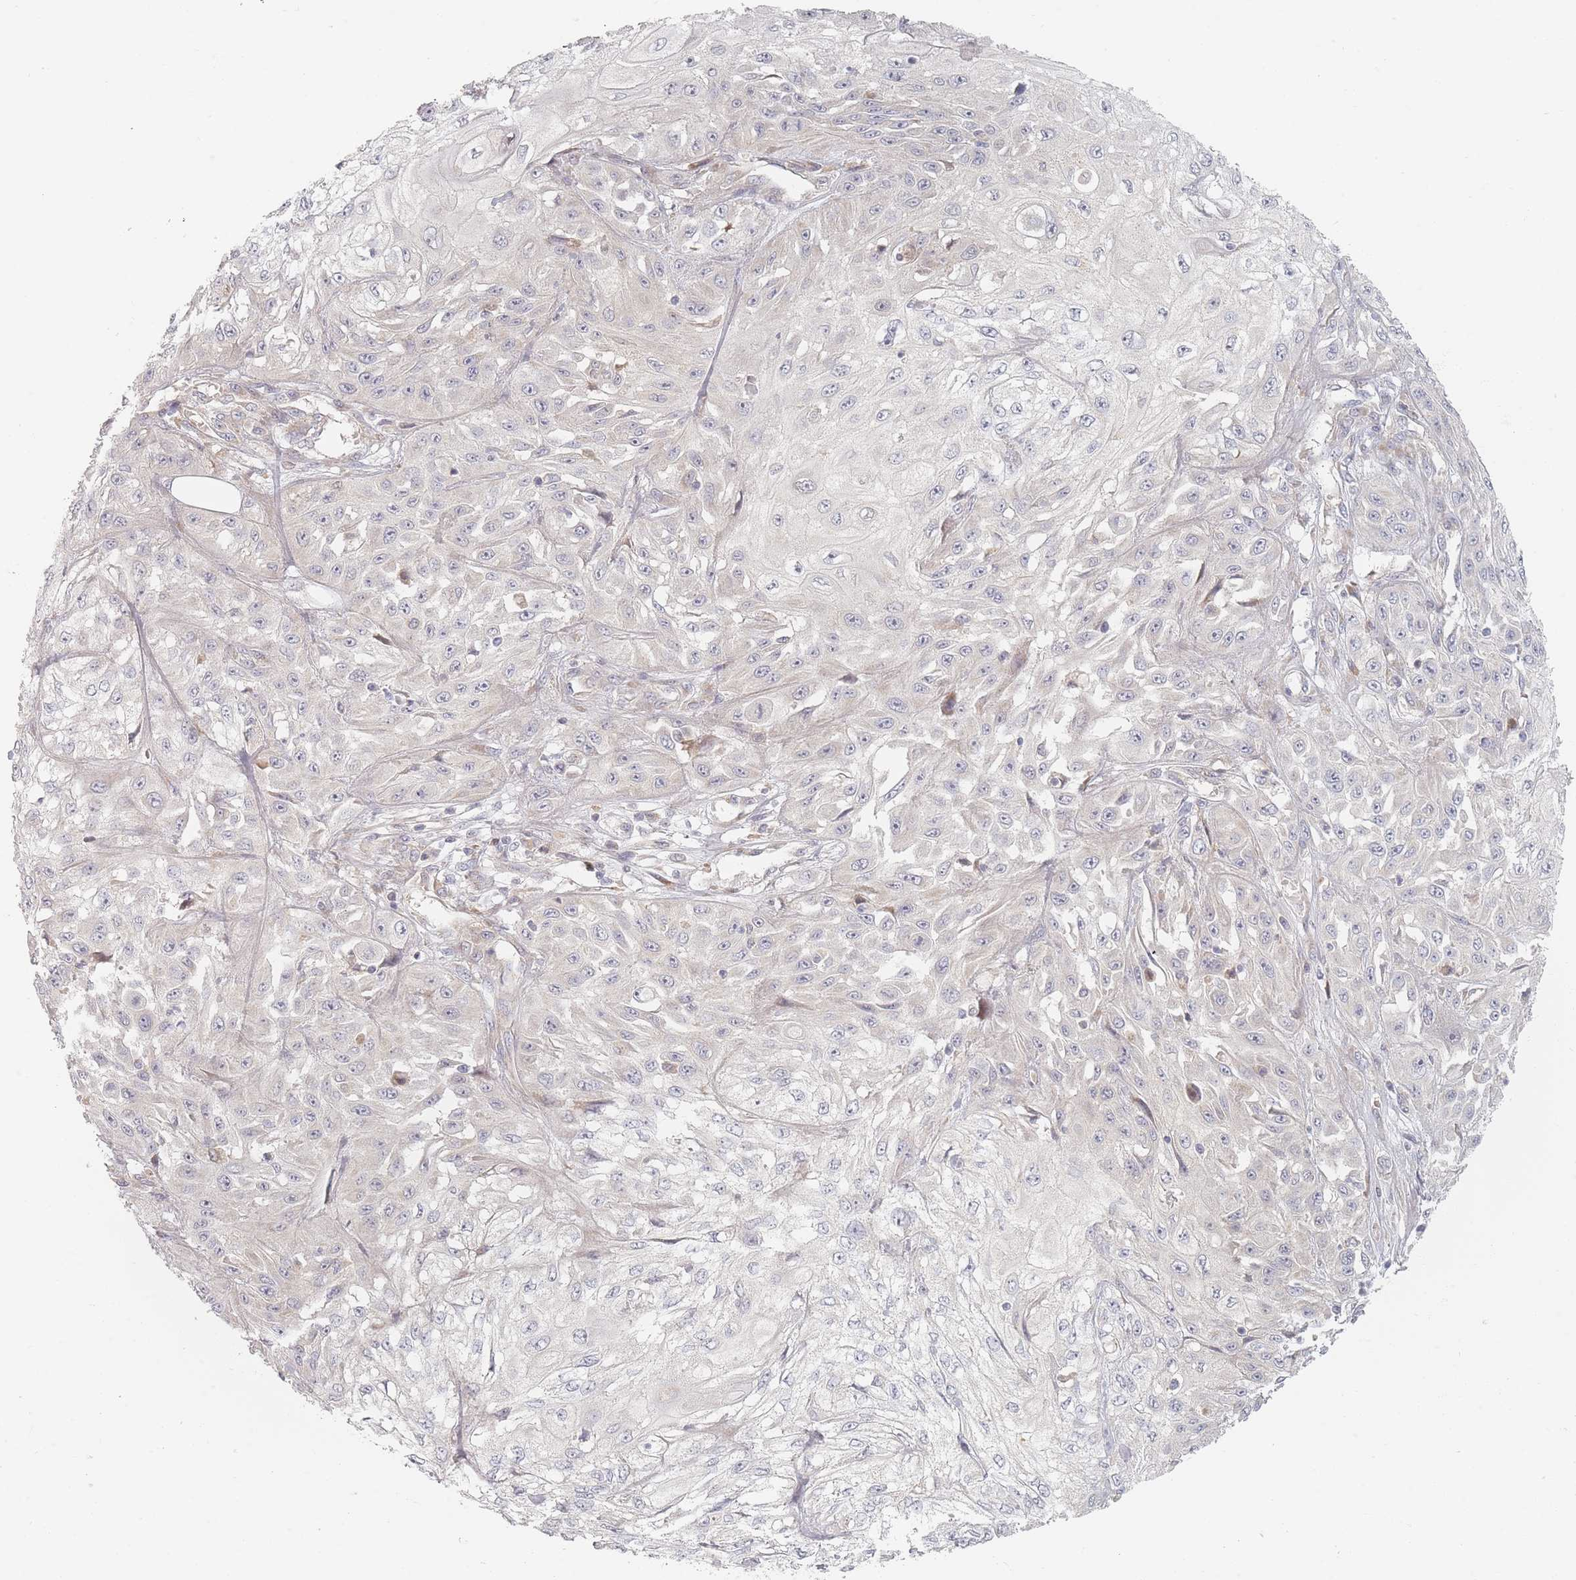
{"staining": {"intensity": "negative", "quantity": "none", "location": "none"}, "tissue": "skin cancer", "cell_type": "Tumor cells", "image_type": "cancer", "snomed": [{"axis": "morphology", "description": "Squamous cell carcinoma, NOS"}, {"axis": "morphology", "description": "Squamous cell carcinoma, metastatic, NOS"}, {"axis": "topography", "description": "Skin"}, {"axis": "topography", "description": "Lymph node"}], "caption": "Skin cancer (squamous cell carcinoma) stained for a protein using IHC reveals no expression tumor cells.", "gene": "ZKSCAN7", "patient": {"sex": "male", "age": 75}}